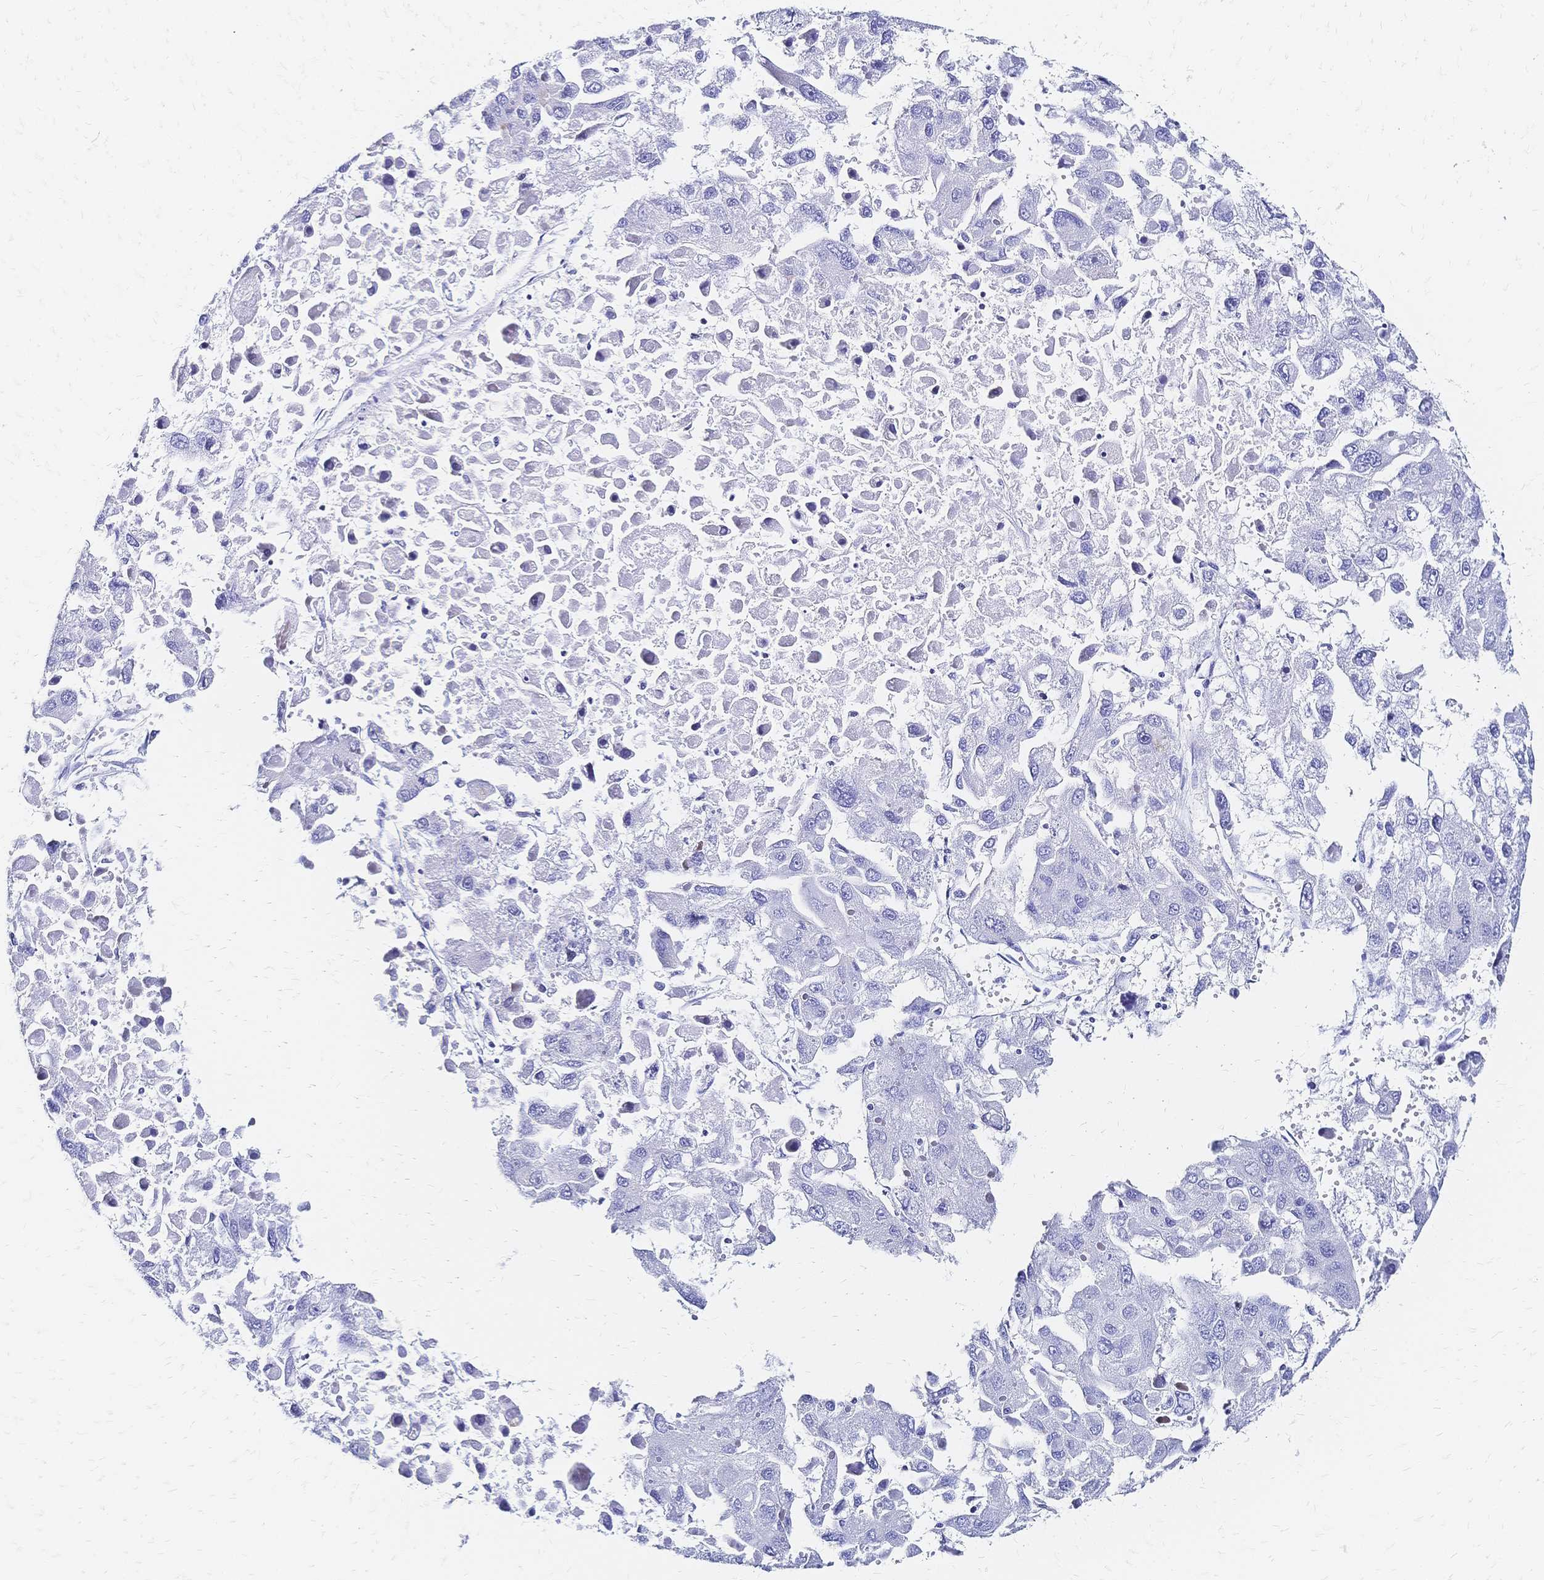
{"staining": {"intensity": "negative", "quantity": "none", "location": "none"}, "tissue": "liver cancer", "cell_type": "Tumor cells", "image_type": "cancer", "snomed": [{"axis": "morphology", "description": "Carcinoma, Hepatocellular, NOS"}, {"axis": "topography", "description": "Liver"}], "caption": "This is a photomicrograph of immunohistochemistry (IHC) staining of hepatocellular carcinoma (liver), which shows no positivity in tumor cells. (DAB (3,3'-diaminobenzidine) IHC with hematoxylin counter stain).", "gene": "SLC5A1", "patient": {"sex": "female", "age": 41}}